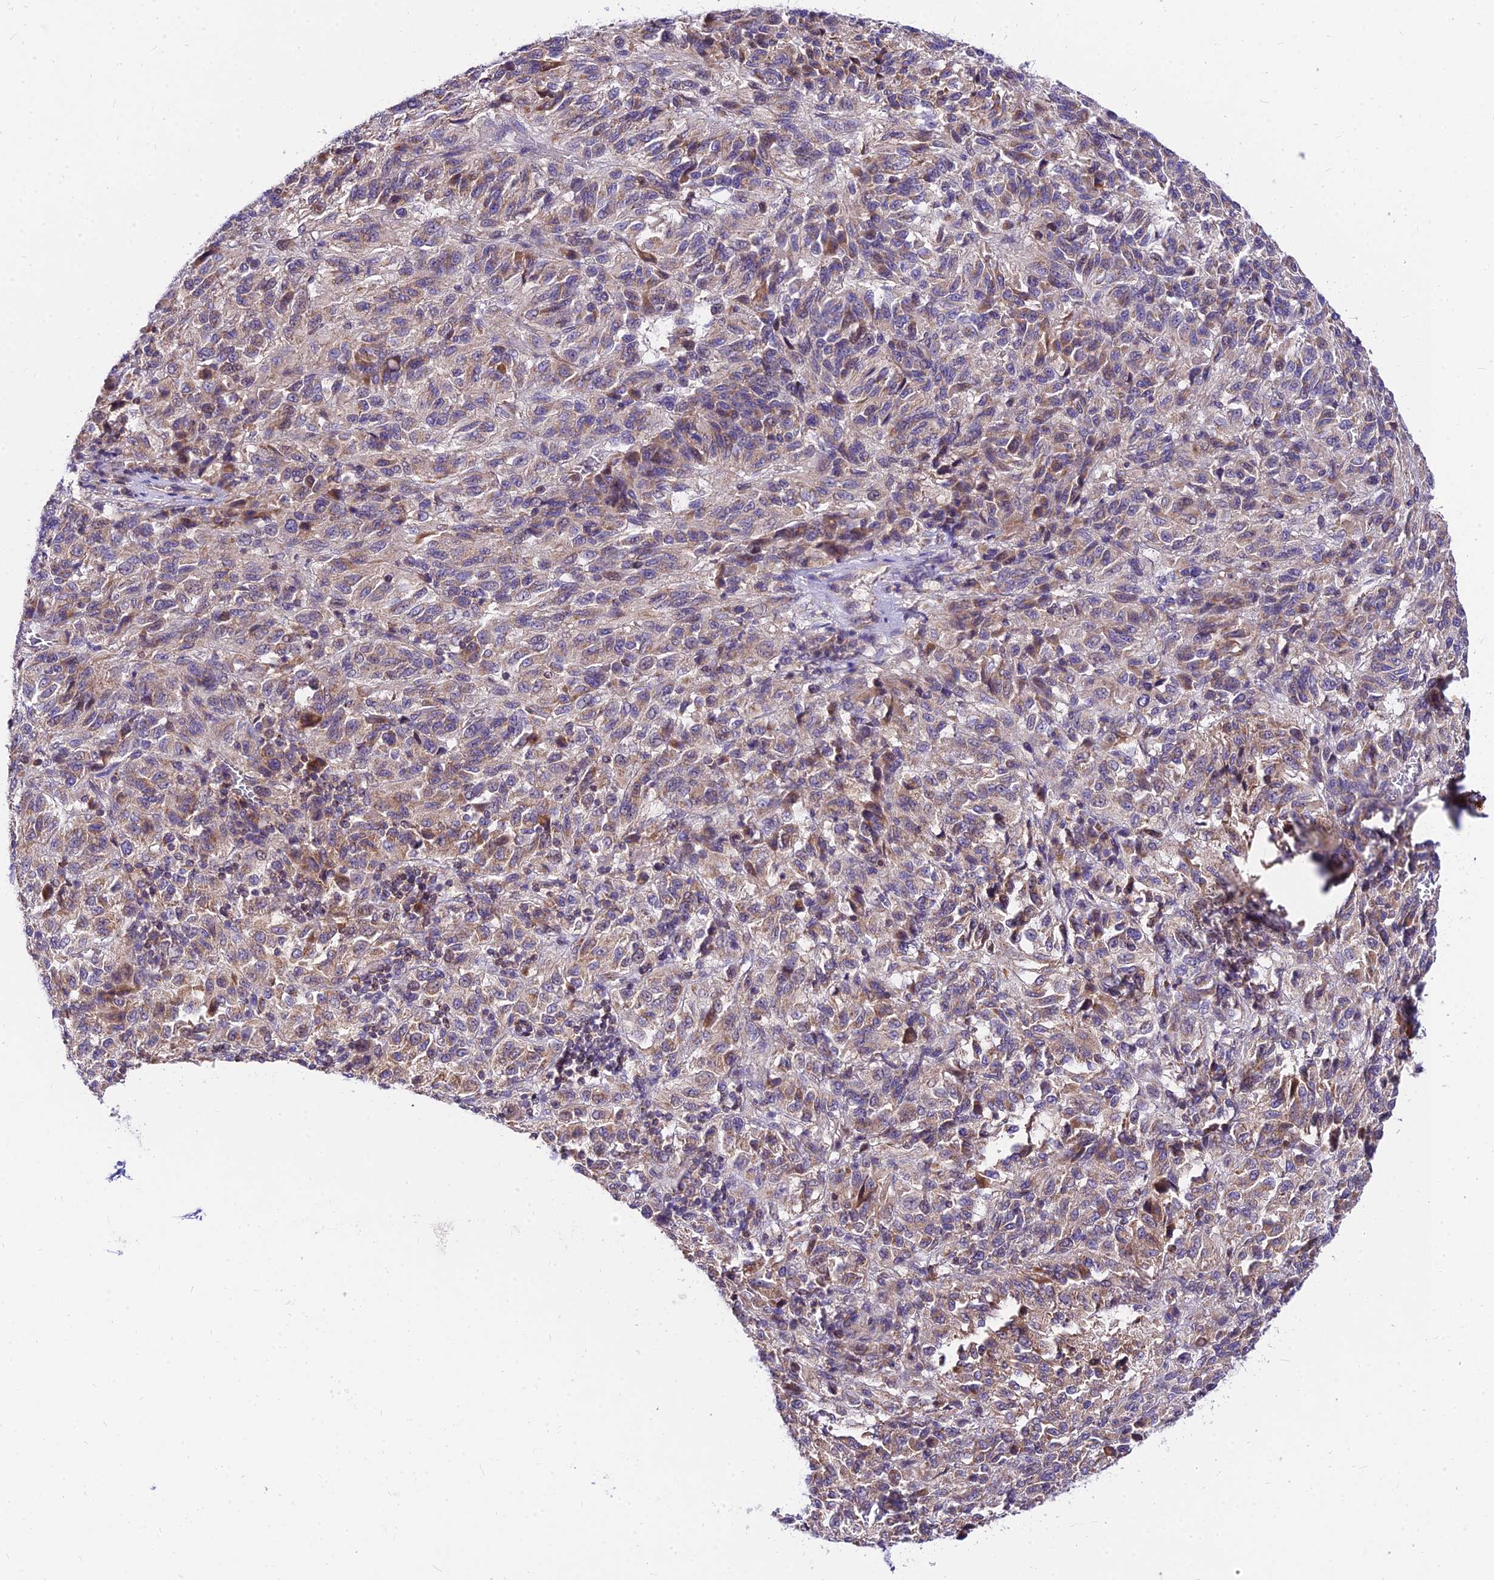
{"staining": {"intensity": "weak", "quantity": "25%-75%", "location": "cytoplasmic/membranous"}, "tissue": "melanoma", "cell_type": "Tumor cells", "image_type": "cancer", "snomed": [{"axis": "morphology", "description": "Malignant melanoma, Metastatic site"}, {"axis": "topography", "description": "Lung"}], "caption": "DAB immunohistochemical staining of malignant melanoma (metastatic site) demonstrates weak cytoplasmic/membranous protein positivity in approximately 25%-75% of tumor cells. The protein of interest is stained brown, and the nuclei are stained in blue (DAB (3,3'-diaminobenzidine) IHC with brightfield microscopy, high magnification).", "gene": "C6orf132", "patient": {"sex": "male", "age": 64}}